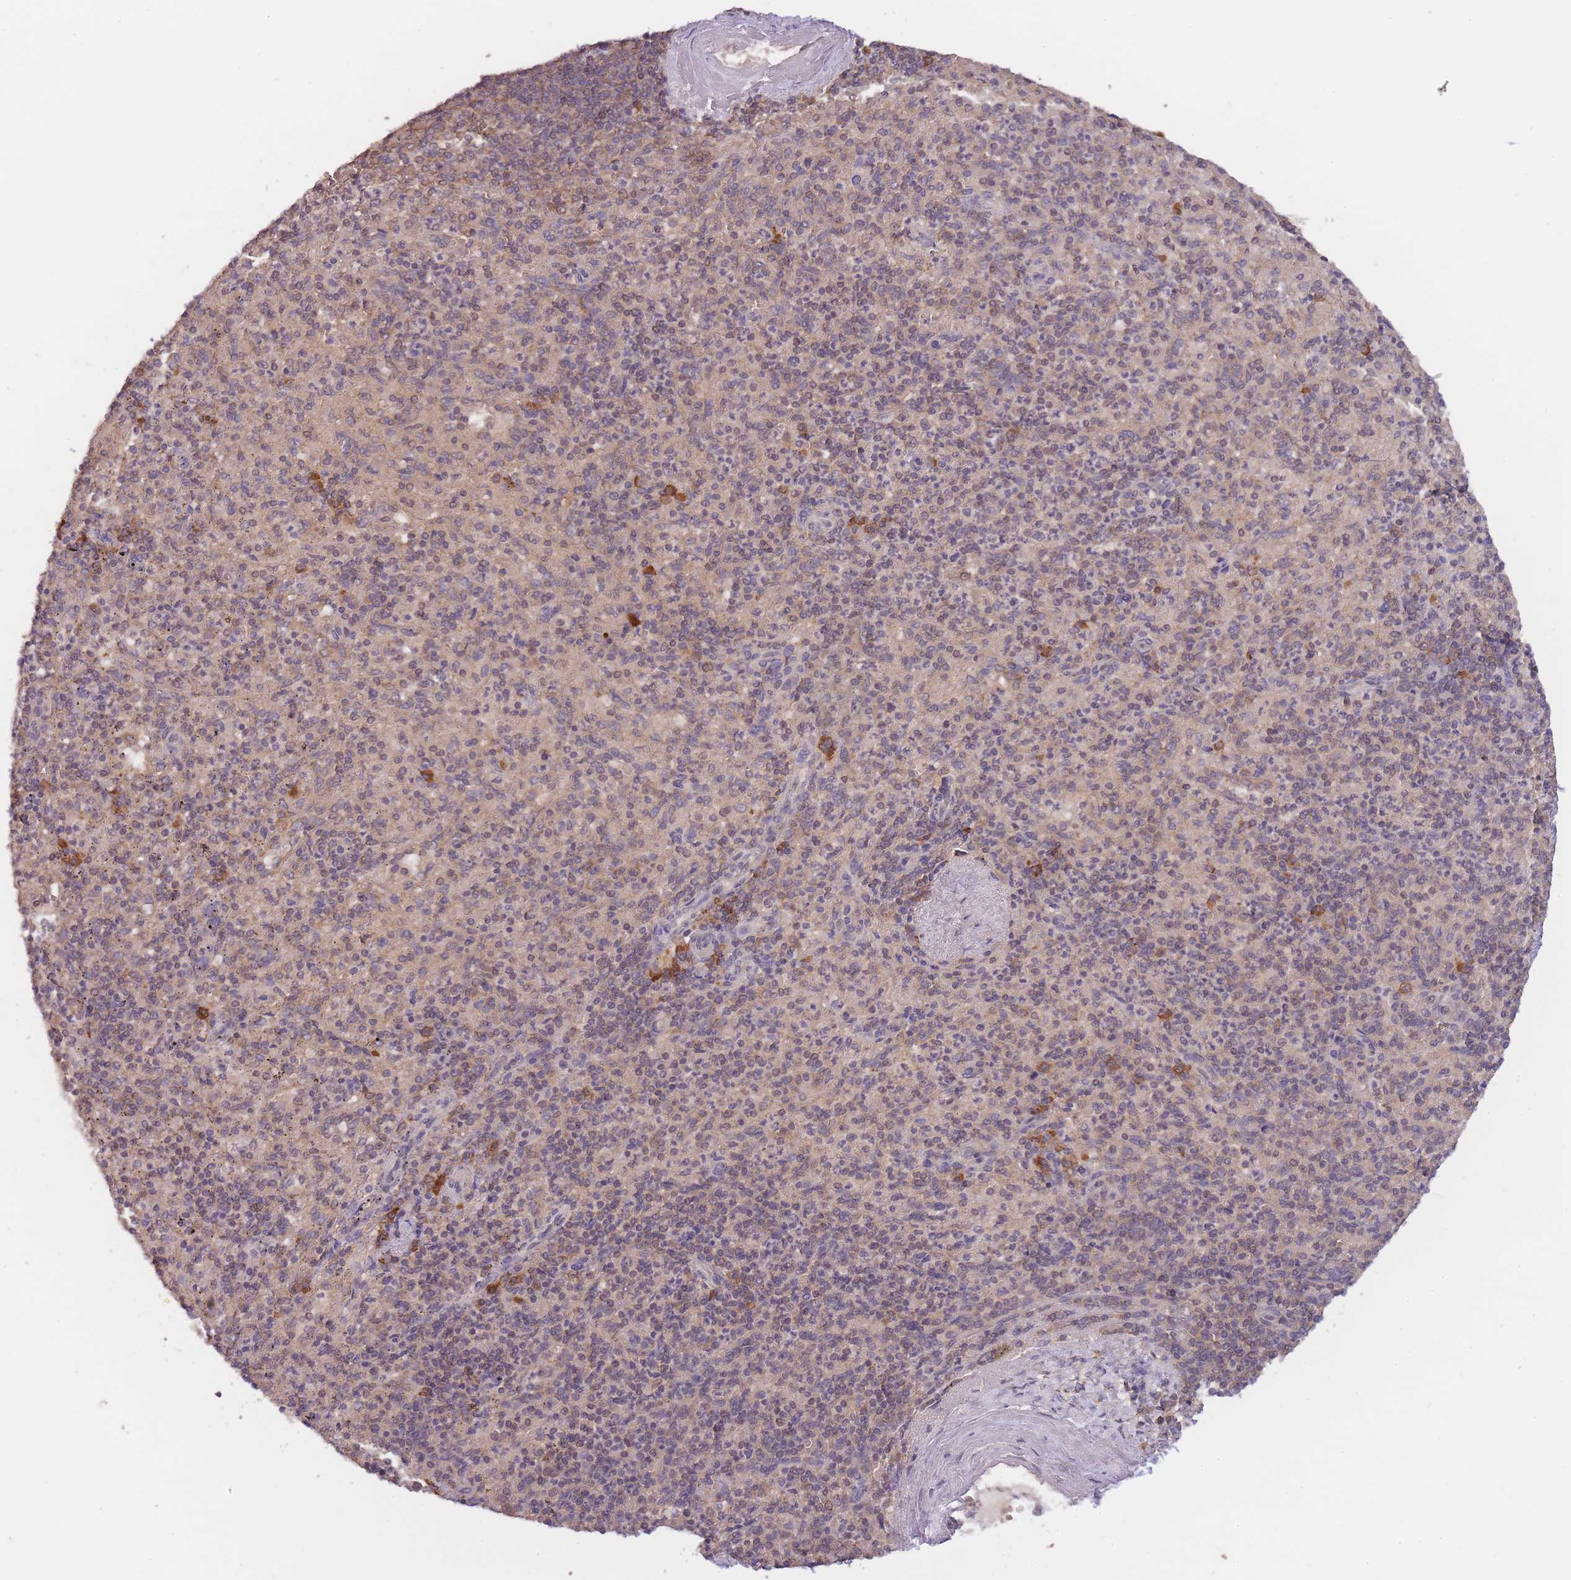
{"staining": {"intensity": "moderate", "quantity": "25%-75%", "location": "cytoplasmic/membranous"}, "tissue": "spleen", "cell_type": "Cells in red pulp", "image_type": "normal", "snomed": [{"axis": "morphology", "description": "Normal tissue, NOS"}, {"axis": "topography", "description": "Spleen"}], "caption": "This photomicrograph displays immunohistochemistry (IHC) staining of normal human spleen, with medium moderate cytoplasmic/membranous positivity in about 25%-75% of cells in red pulp.", "gene": "PIP4P1", "patient": {"sex": "male", "age": 82}}